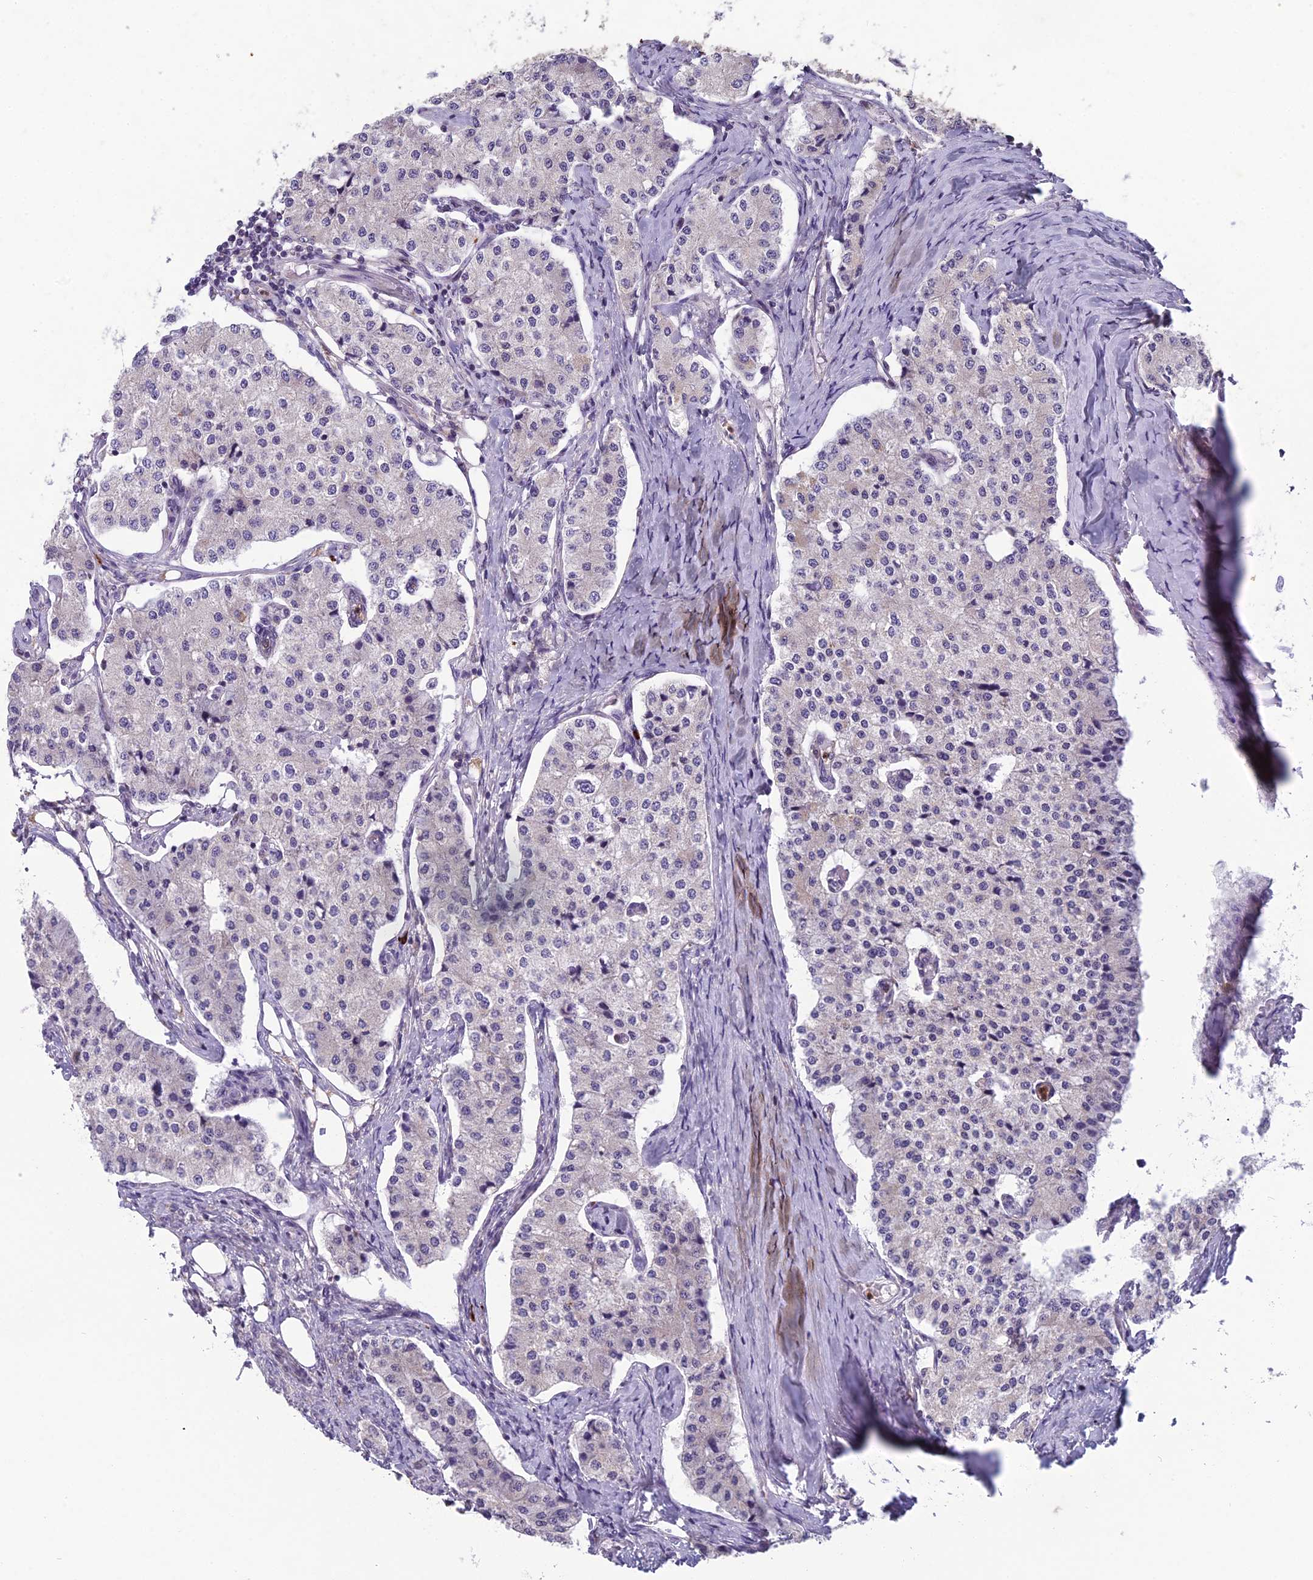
{"staining": {"intensity": "negative", "quantity": "none", "location": "none"}, "tissue": "carcinoid", "cell_type": "Tumor cells", "image_type": "cancer", "snomed": [{"axis": "morphology", "description": "Carcinoid, malignant, NOS"}, {"axis": "topography", "description": "Colon"}], "caption": "Immunohistochemical staining of carcinoid shows no significant positivity in tumor cells.", "gene": "ENSG00000188897", "patient": {"sex": "female", "age": 52}}